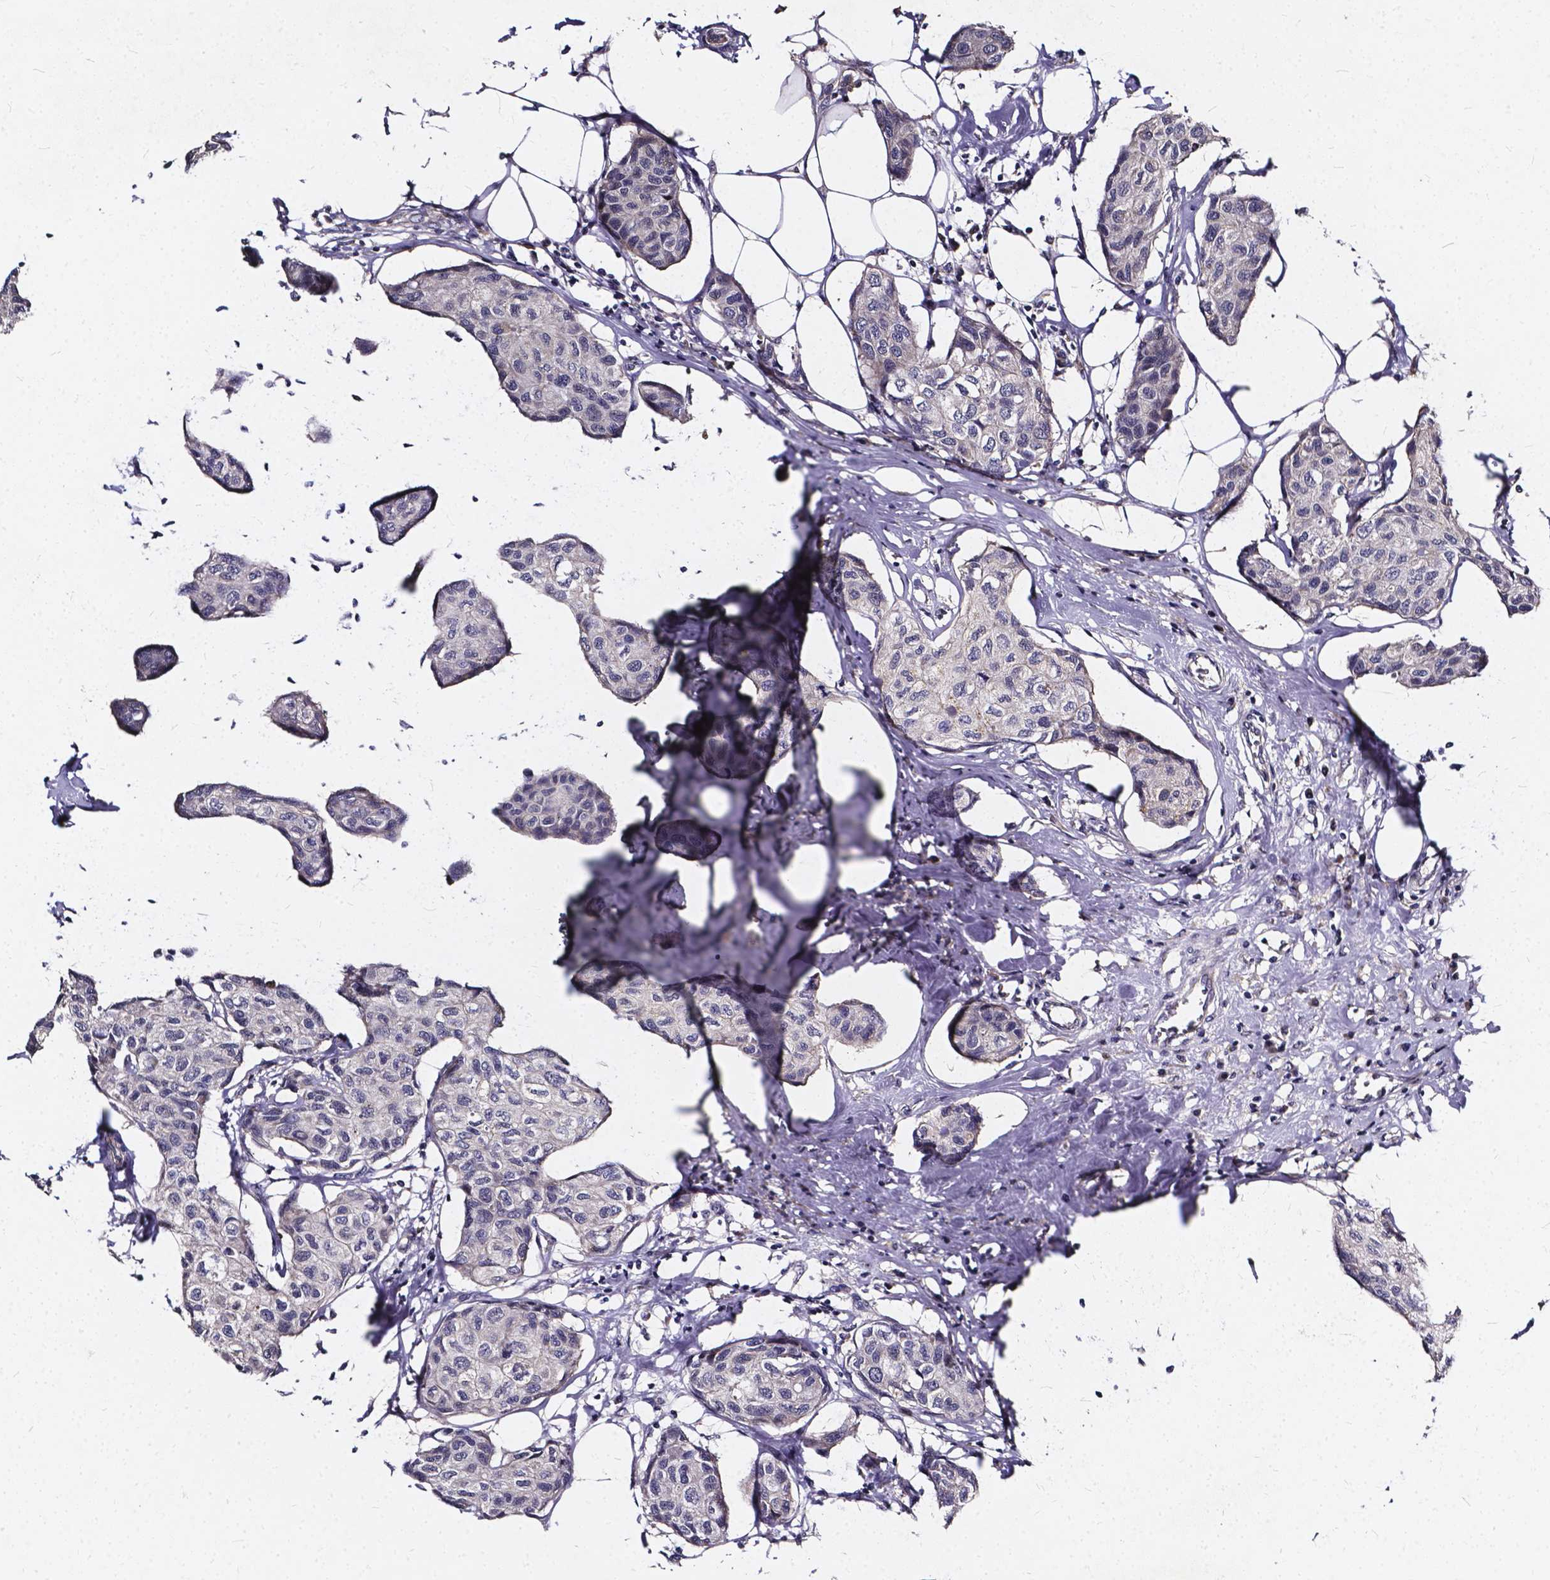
{"staining": {"intensity": "negative", "quantity": "none", "location": "none"}, "tissue": "breast cancer", "cell_type": "Tumor cells", "image_type": "cancer", "snomed": [{"axis": "morphology", "description": "Duct carcinoma"}, {"axis": "topography", "description": "Breast"}], "caption": "Photomicrograph shows no protein staining in tumor cells of intraductal carcinoma (breast) tissue. (Brightfield microscopy of DAB (3,3'-diaminobenzidine) IHC at high magnification).", "gene": "SOWAHA", "patient": {"sex": "female", "age": 80}}